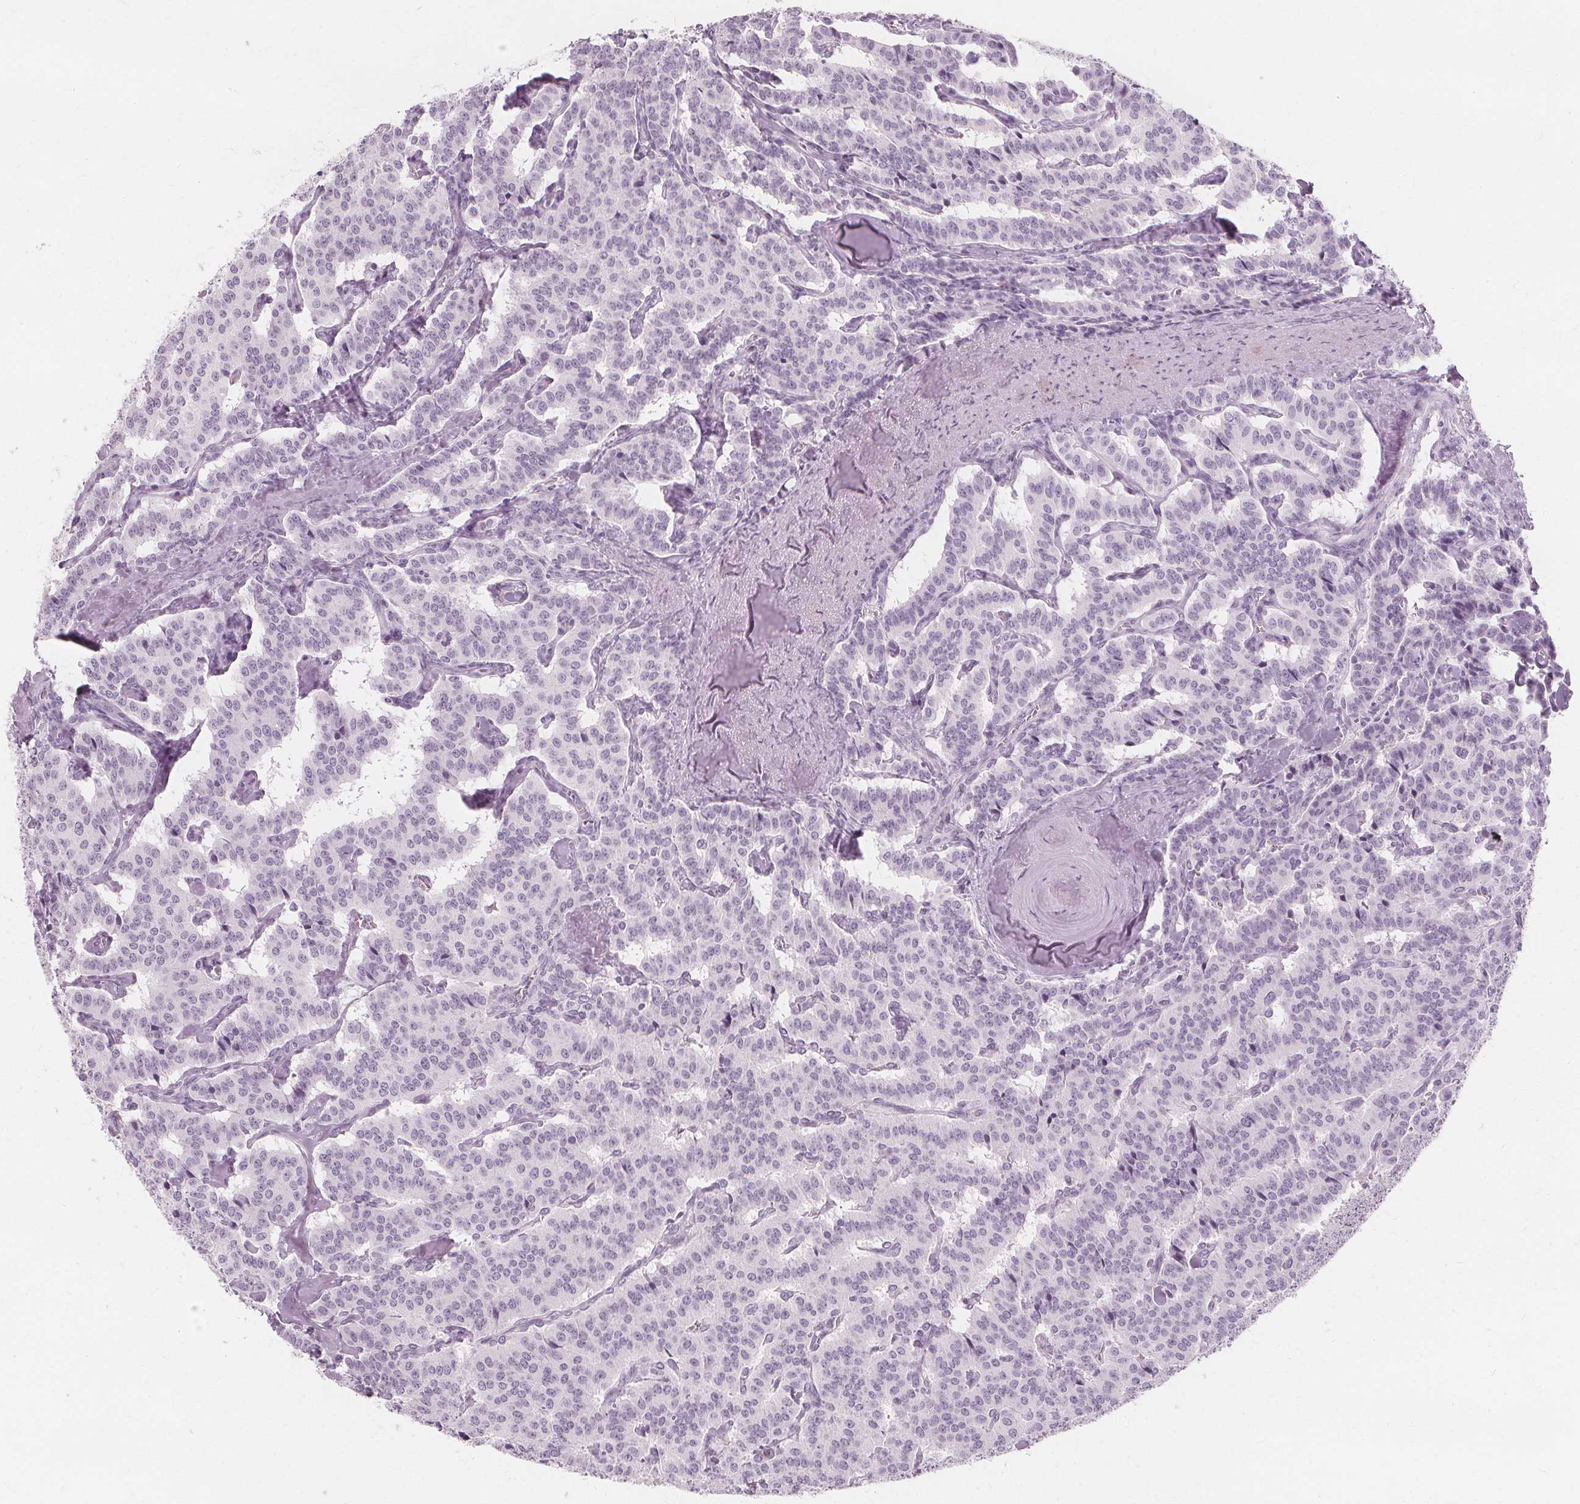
{"staining": {"intensity": "negative", "quantity": "none", "location": "none"}, "tissue": "carcinoid", "cell_type": "Tumor cells", "image_type": "cancer", "snomed": [{"axis": "morphology", "description": "Carcinoid, malignant, NOS"}, {"axis": "topography", "description": "Lung"}], "caption": "The photomicrograph displays no staining of tumor cells in carcinoid (malignant).", "gene": "TFF1", "patient": {"sex": "female", "age": 46}}